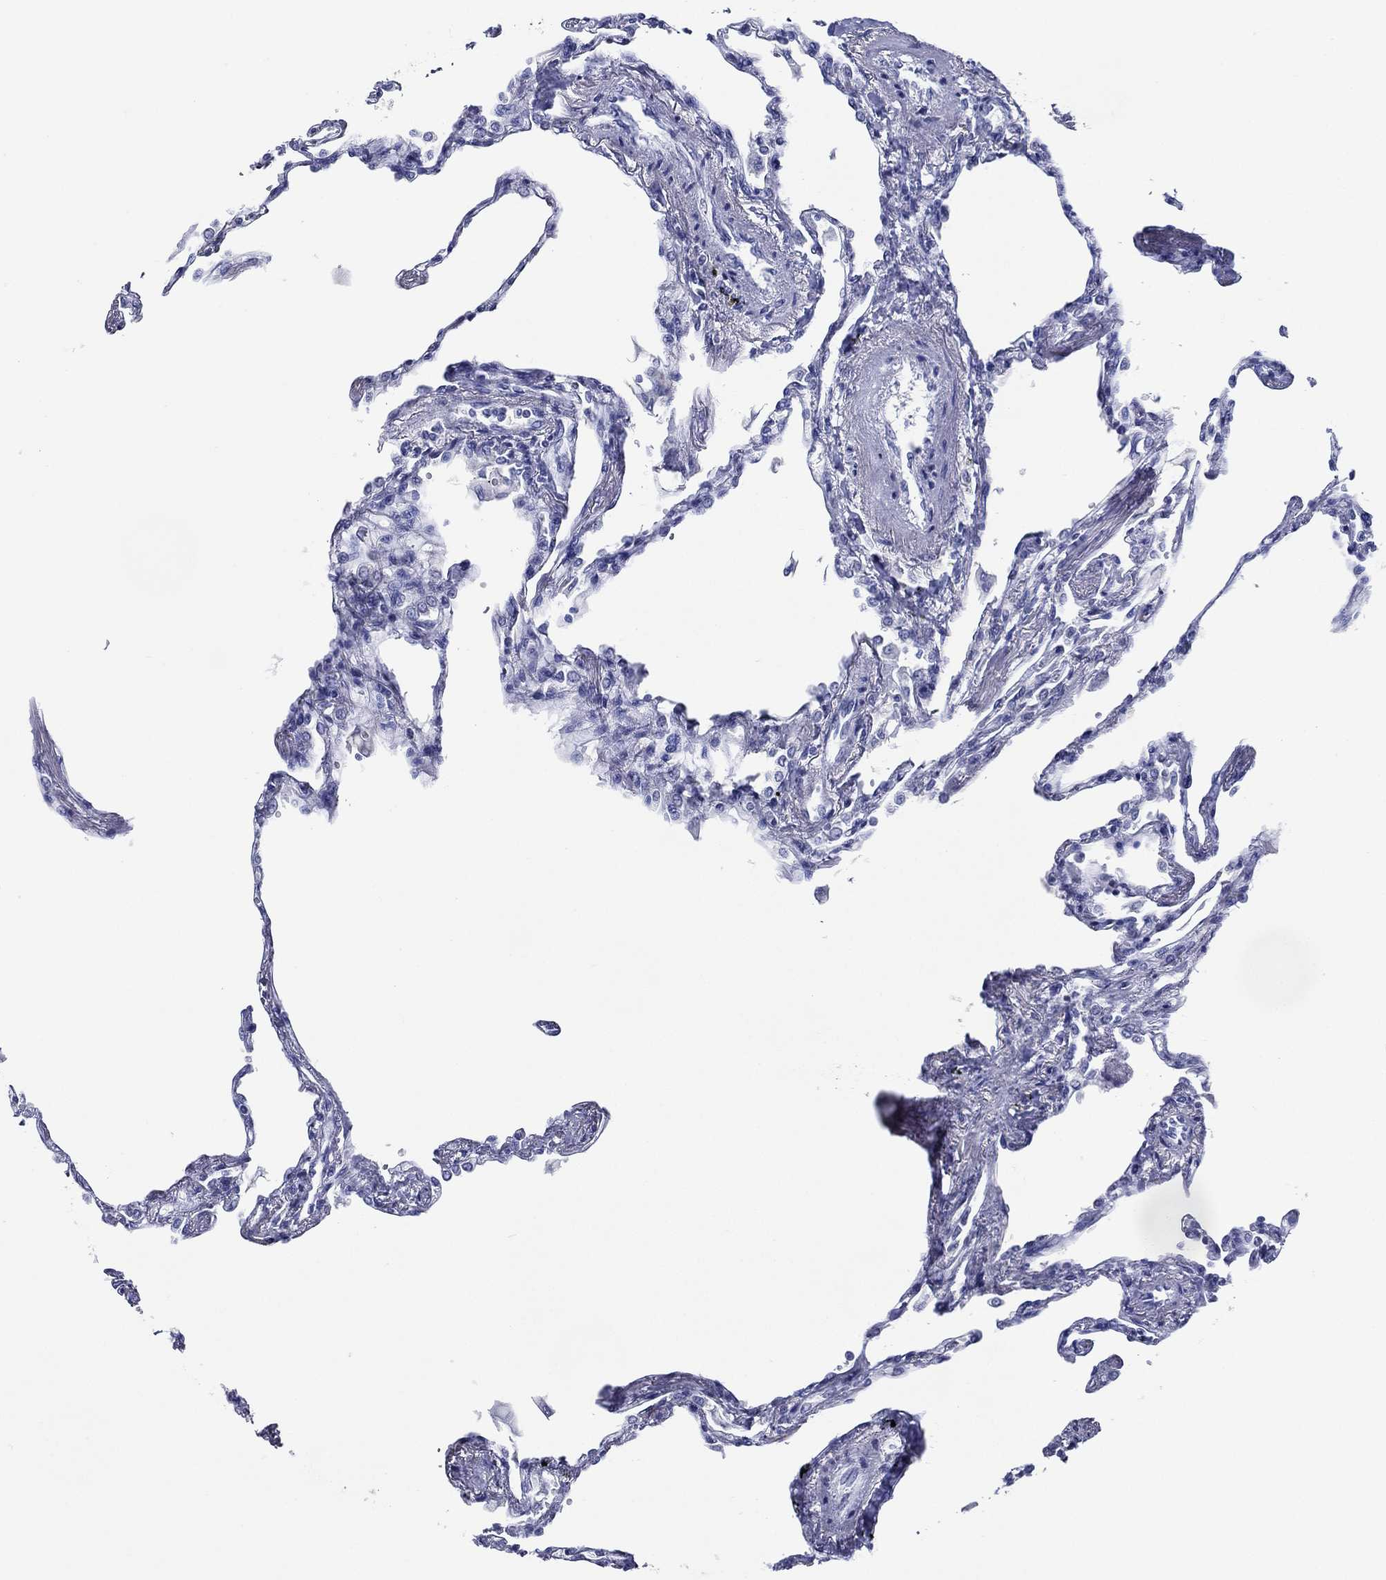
{"staining": {"intensity": "negative", "quantity": "none", "location": "none"}, "tissue": "lung", "cell_type": "Alveolar cells", "image_type": "normal", "snomed": [{"axis": "morphology", "description": "Normal tissue, NOS"}, {"axis": "topography", "description": "Lung"}], "caption": "Immunohistochemical staining of unremarkable lung demonstrates no significant staining in alveolar cells. The staining was performed using DAB (3,3'-diaminobenzidine) to visualize the protein expression in brown, while the nuclei were stained in blue with hematoxylin (Magnification: 20x).", "gene": "ACE2", "patient": {"sex": "male", "age": 78}}